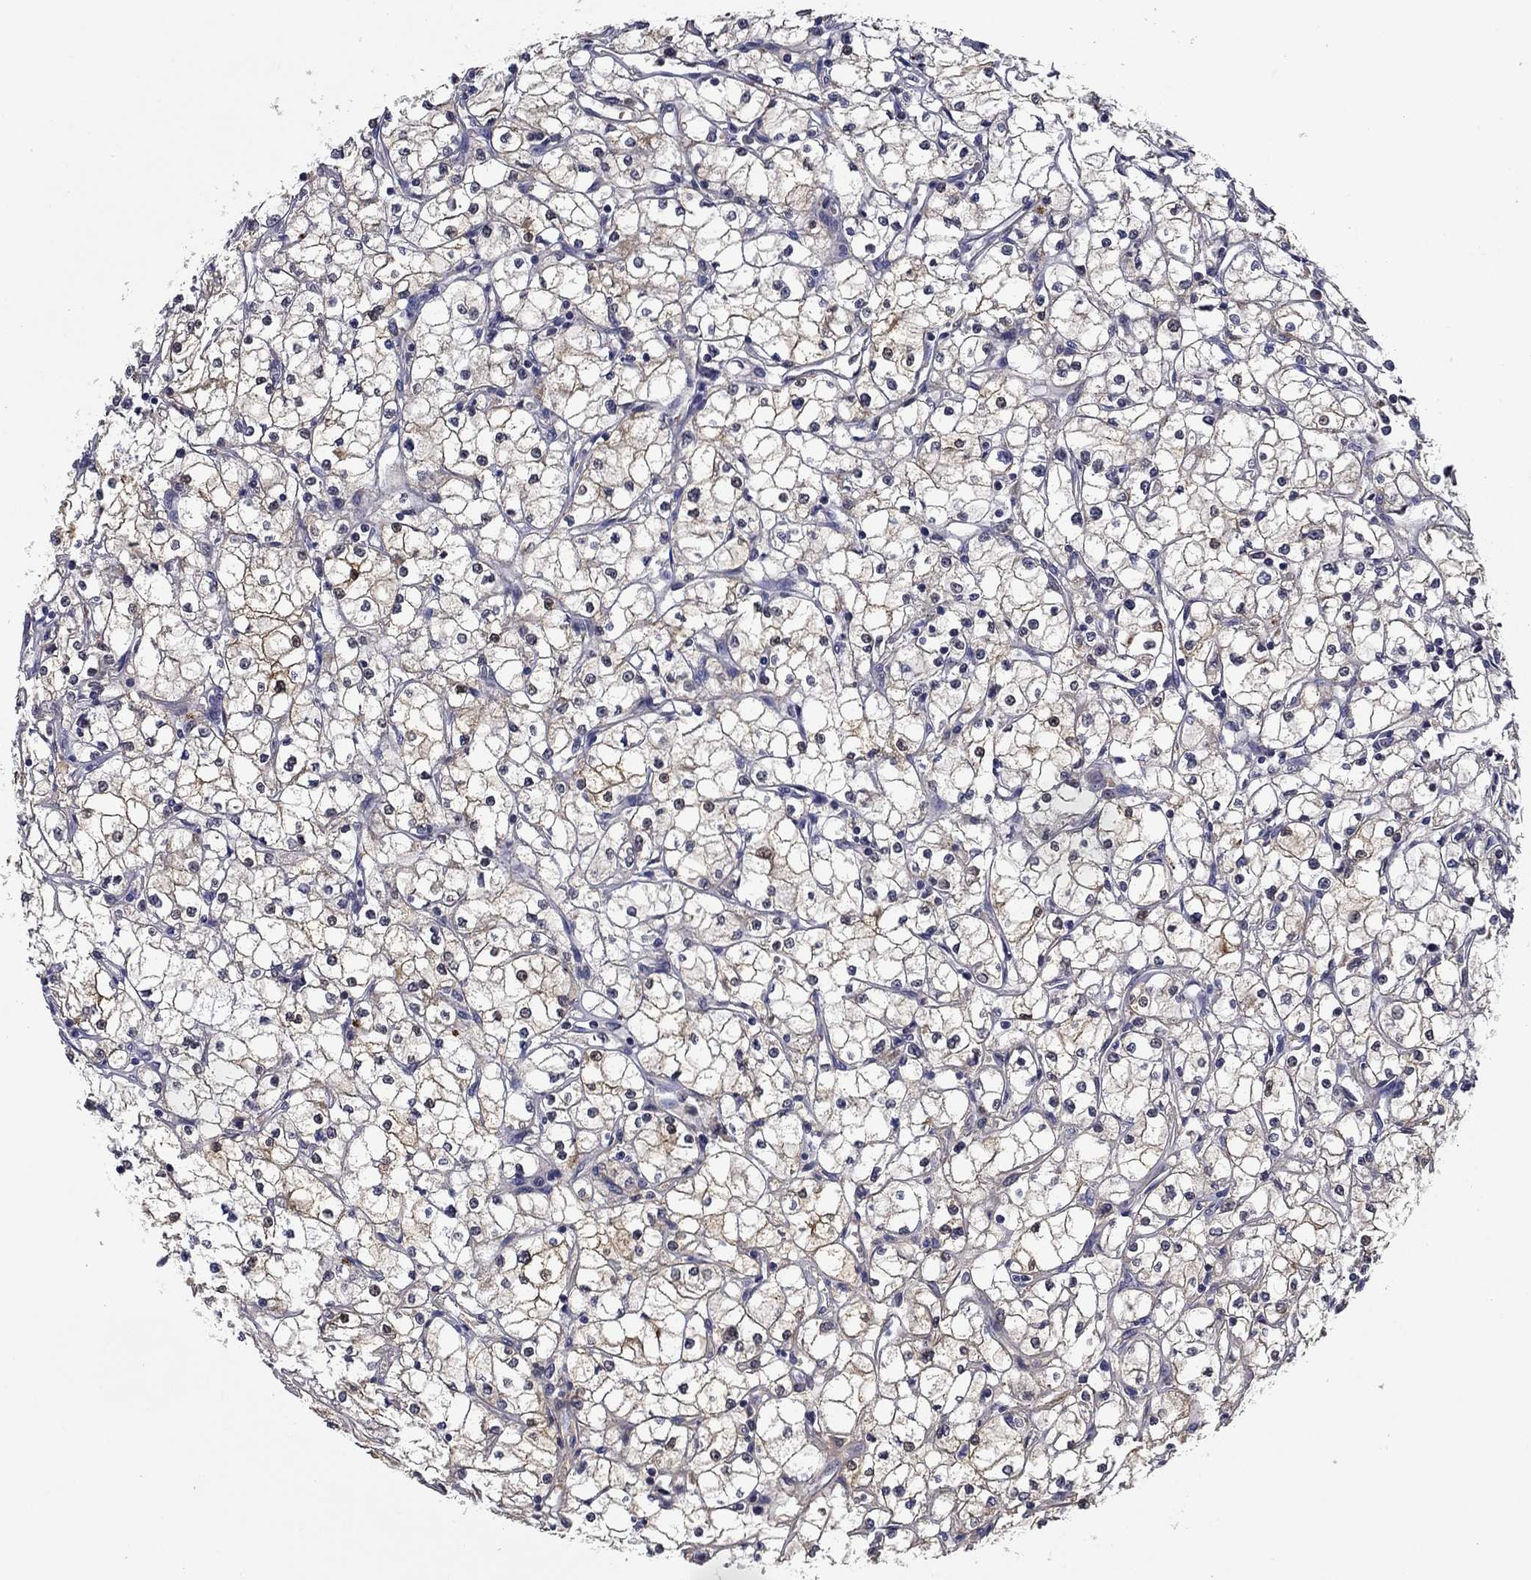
{"staining": {"intensity": "weak", "quantity": "25%-75%", "location": "cytoplasmic/membranous"}, "tissue": "renal cancer", "cell_type": "Tumor cells", "image_type": "cancer", "snomed": [{"axis": "morphology", "description": "Adenocarcinoma, NOS"}, {"axis": "topography", "description": "Kidney"}], "caption": "Human adenocarcinoma (renal) stained for a protein (brown) reveals weak cytoplasmic/membranous positive expression in approximately 25%-75% of tumor cells.", "gene": "DDTL", "patient": {"sex": "male", "age": 67}}